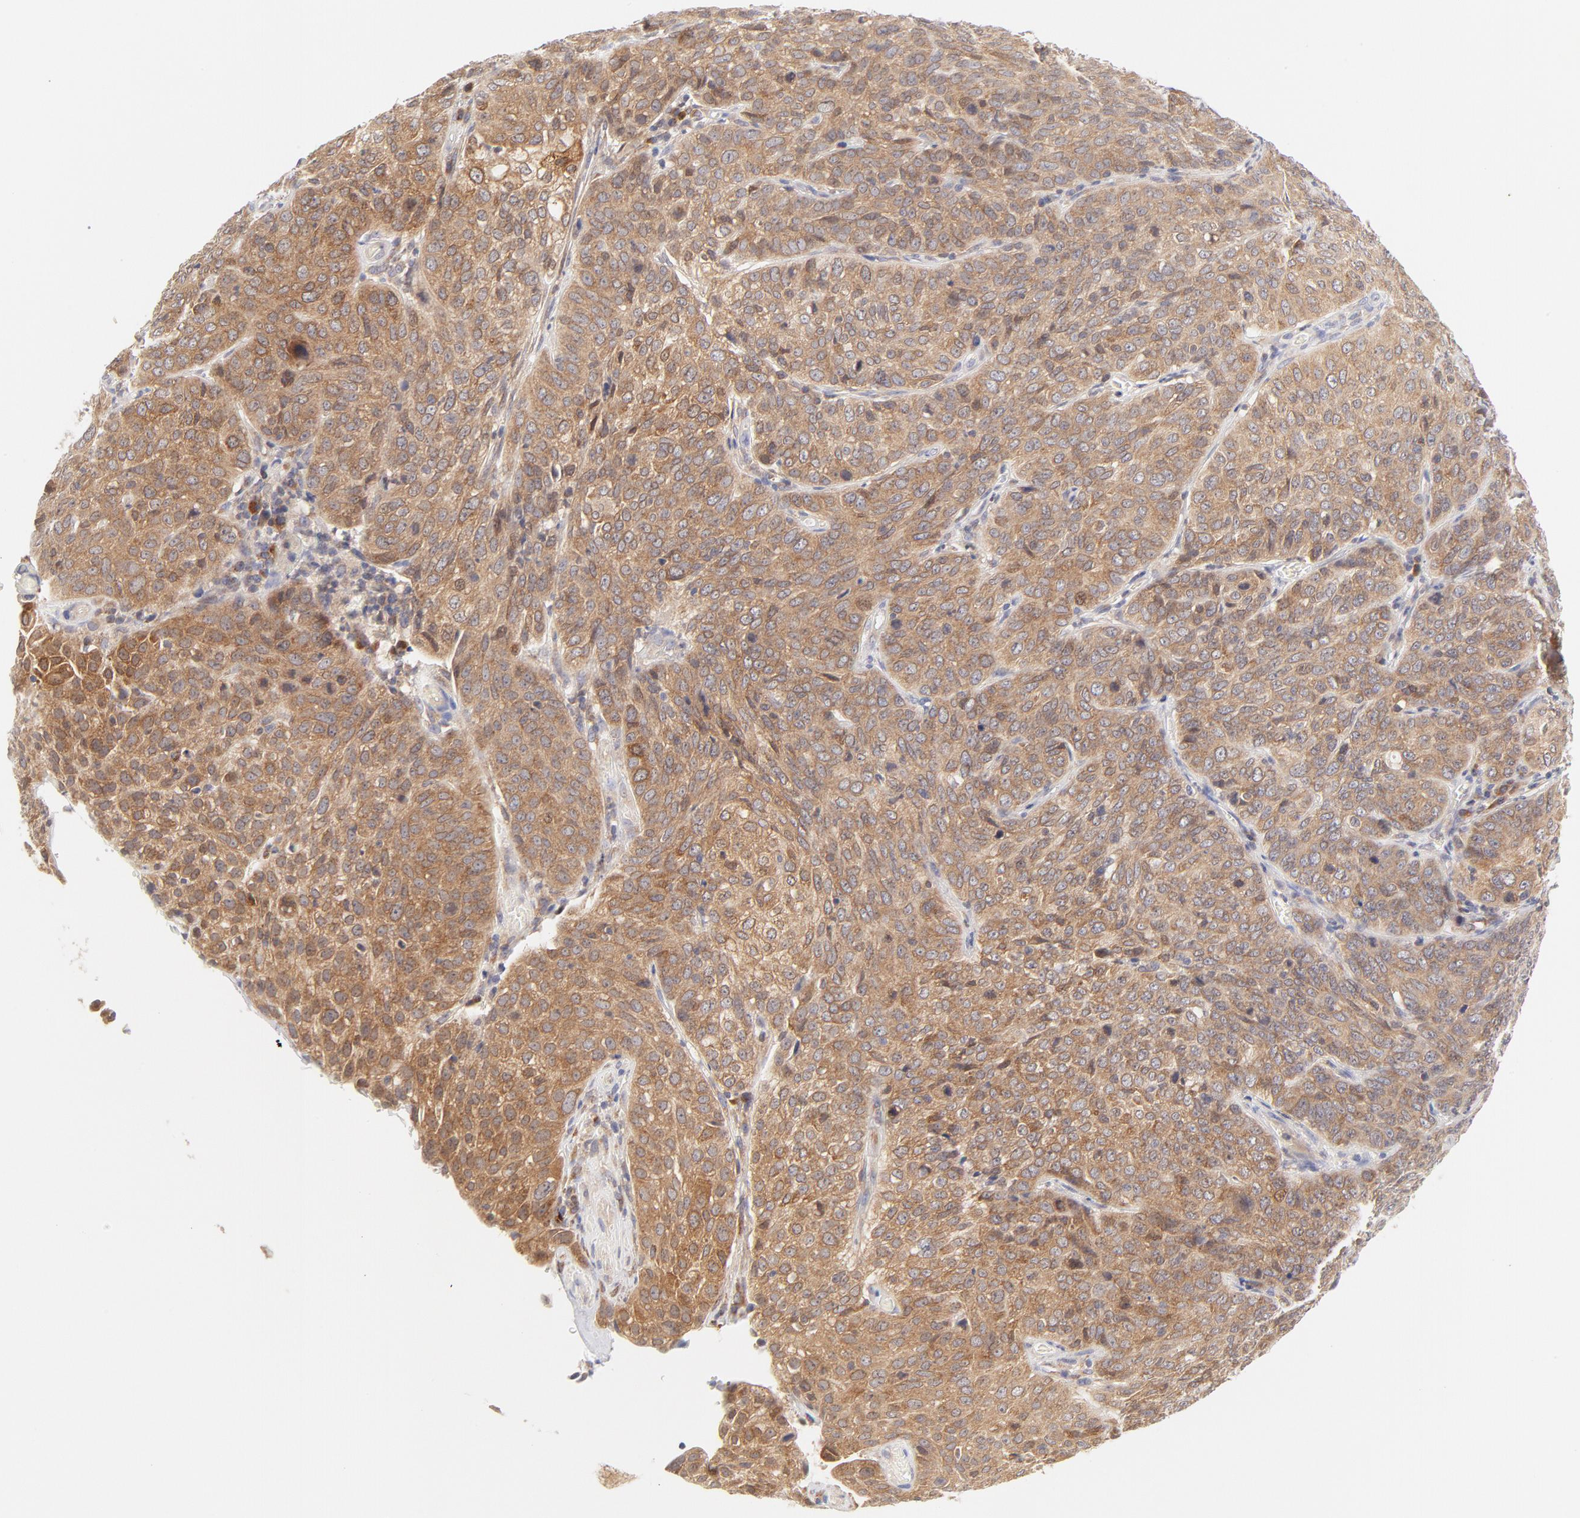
{"staining": {"intensity": "moderate", "quantity": ">75%", "location": "cytoplasmic/membranous"}, "tissue": "cervical cancer", "cell_type": "Tumor cells", "image_type": "cancer", "snomed": [{"axis": "morphology", "description": "Squamous cell carcinoma, NOS"}, {"axis": "topography", "description": "Cervix"}], "caption": "High-magnification brightfield microscopy of cervical squamous cell carcinoma stained with DAB (brown) and counterstained with hematoxylin (blue). tumor cells exhibit moderate cytoplasmic/membranous staining is identified in approximately>75% of cells.", "gene": "RPS6KA1", "patient": {"sex": "female", "age": 38}}